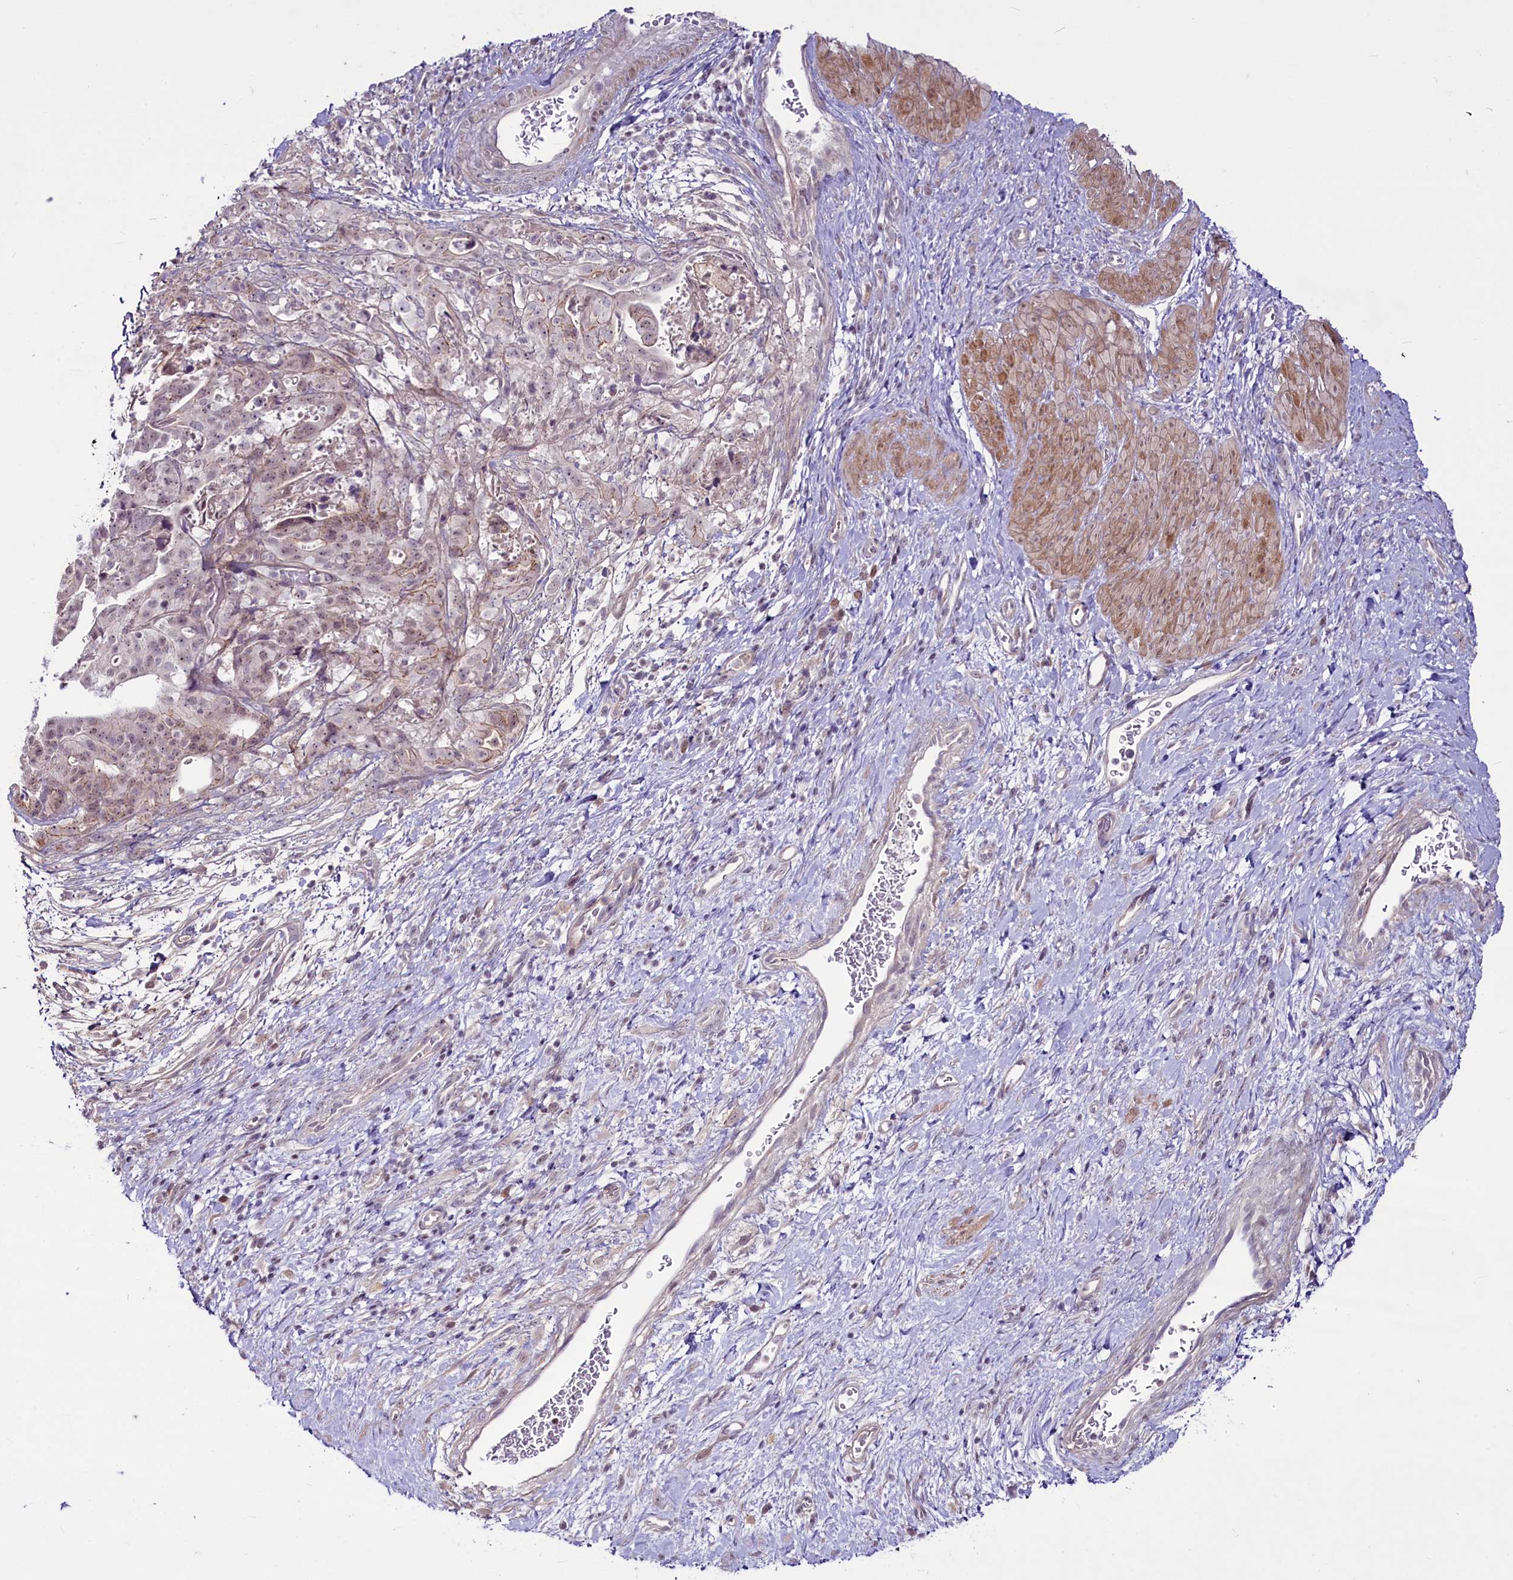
{"staining": {"intensity": "weak", "quantity": "25%-75%", "location": "nuclear"}, "tissue": "stomach cancer", "cell_type": "Tumor cells", "image_type": "cancer", "snomed": [{"axis": "morphology", "description": "Adenocarcinoma, NOS"}, {"axis": "topography", "description": "Stomach"}], "caption": "Approximately 25%-75% of tumor cells in human stomach cancer (adenocarcinoma) display weak nuclear protein staining as visualized by brown immunohistochemical staining.", "gene": "RSBN1", "patient": {"sex": "male", "age": 48}}